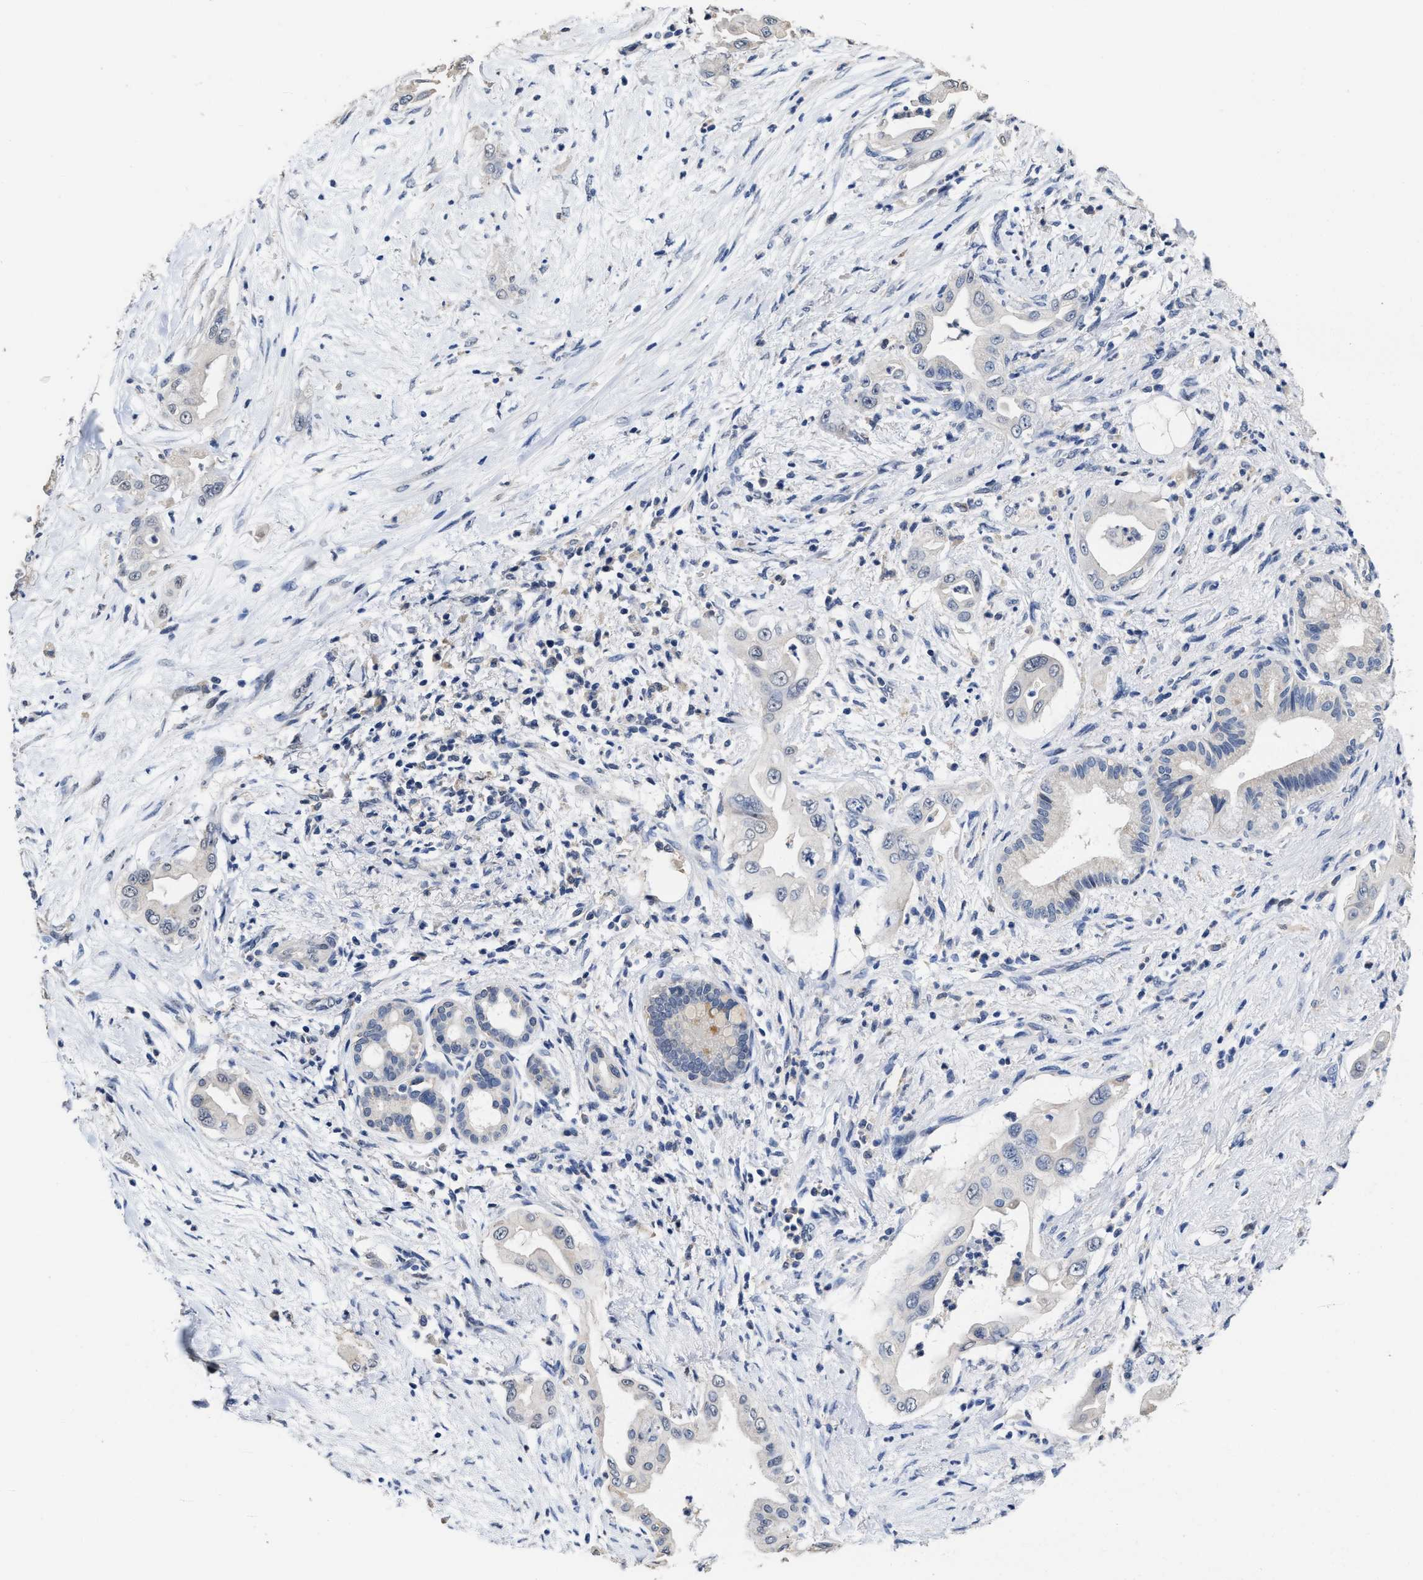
{"staining": {"intensity": "negative", "quantity": "none", "location": "none"}, "tissue": "pancreatic cancer", "cell_type": "Tumor cells", "image_type": "cancer", "snomed": [{"axis": "morphology", "description": "Adenocarcinoma, NOS"}, {"axis": "topography", "description": "Pancreas"}], "caption": "This is an immunohistochemistry (IHC) photomicrograph of pancreatic adenocarcinoma. There is no staining in tumor cells.", "gene": "ZFAT", "patient": {"sex": "male", "age": 59}}